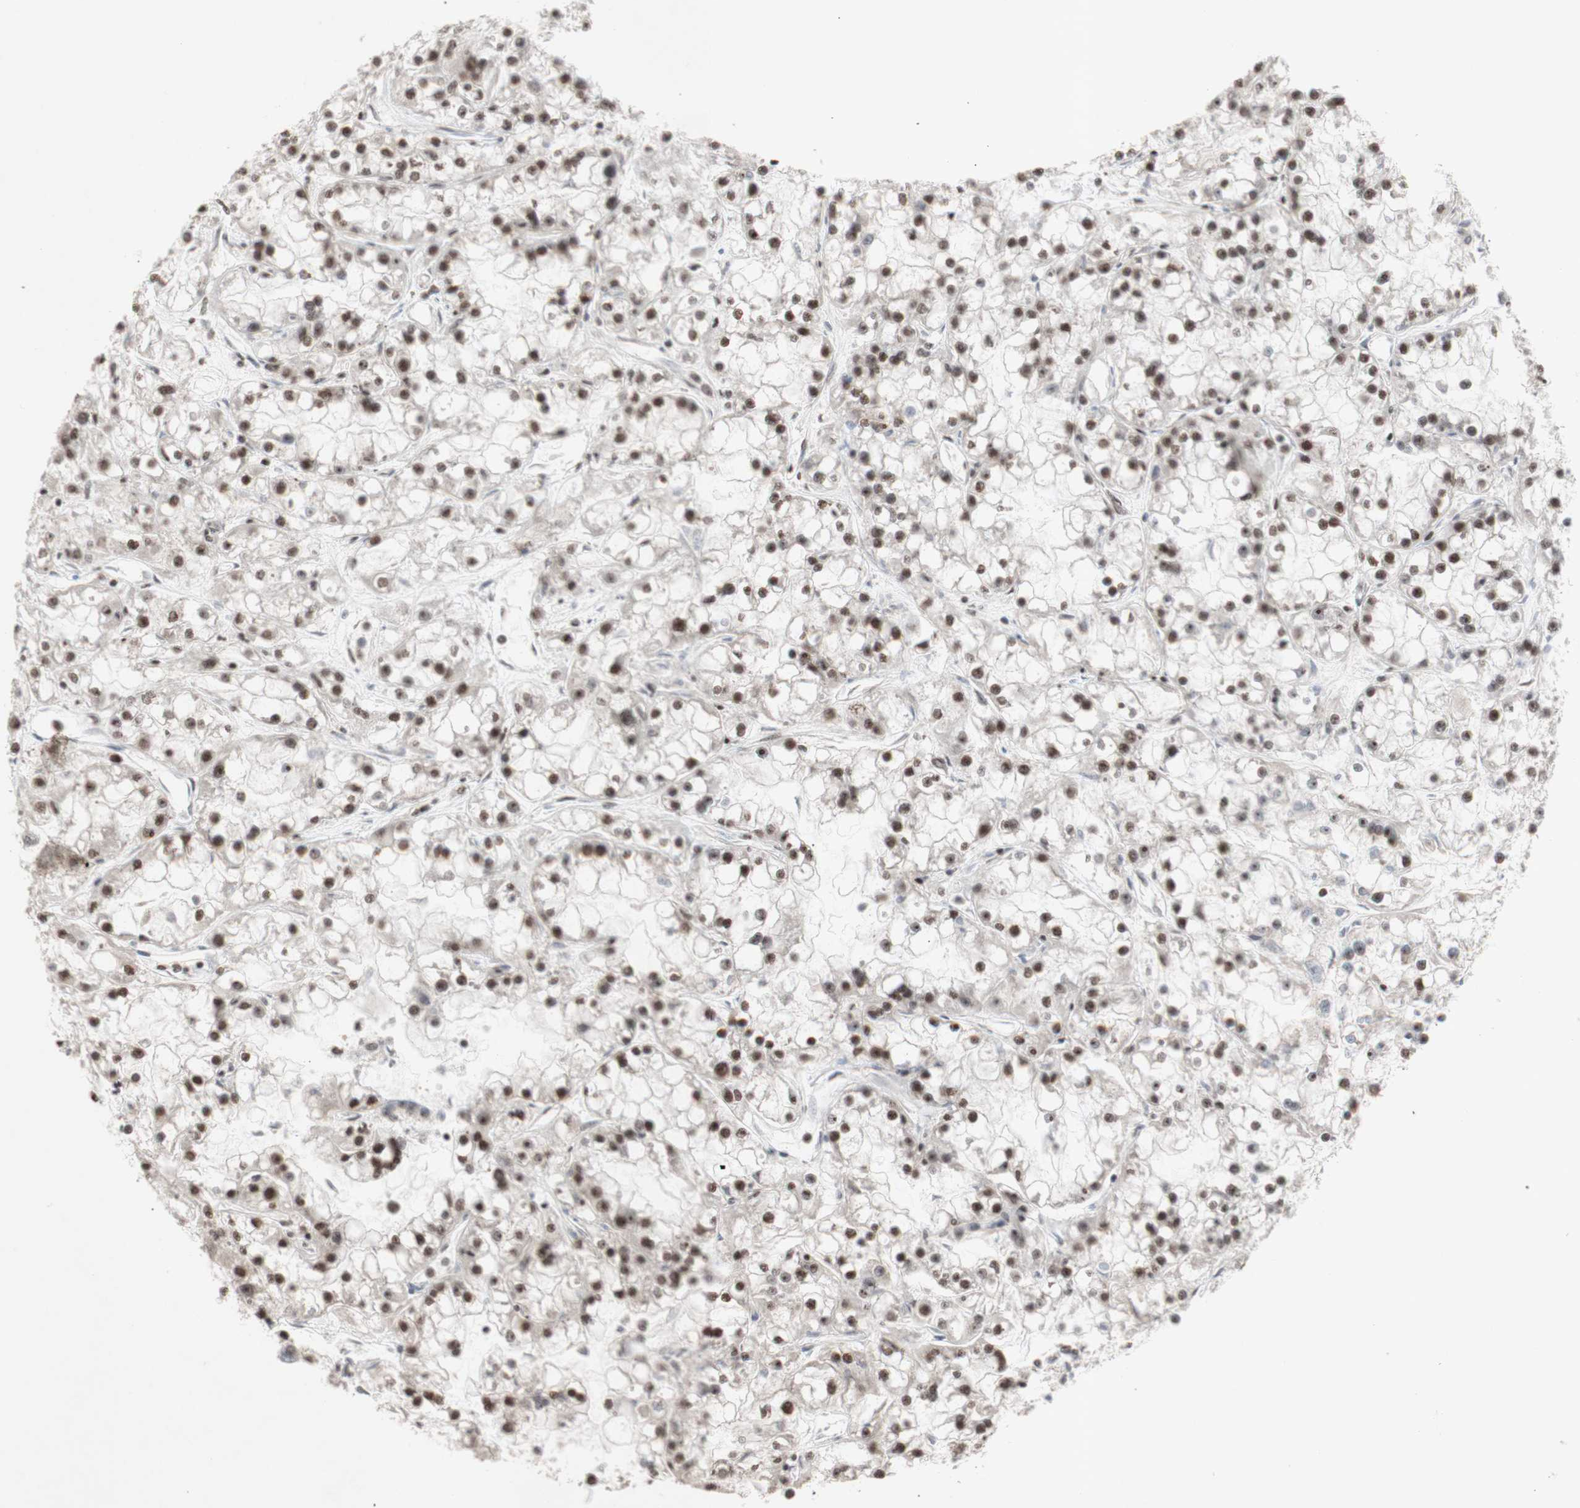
{"staining": {"intensity": "moderate", "quantity": ">75%", "location": "nuclear"}, "tissue": "renal cancer", "cell_type": "Tumor cells", "image_type": "cancer", "snomed": [{"axis": "morphology", "description": "Adenocarcinoma, NOS"}, {"axis": "topography", "description": "Kidney"}], "caption": "Immunohistochemistry (IHC) (DAB) staining of human renal cancer exhibits moderate nuclear protein positivity in about >75% of tumor cells.", "gene": "SFPQ", "patient": {"sex": "female", "age": 52}}